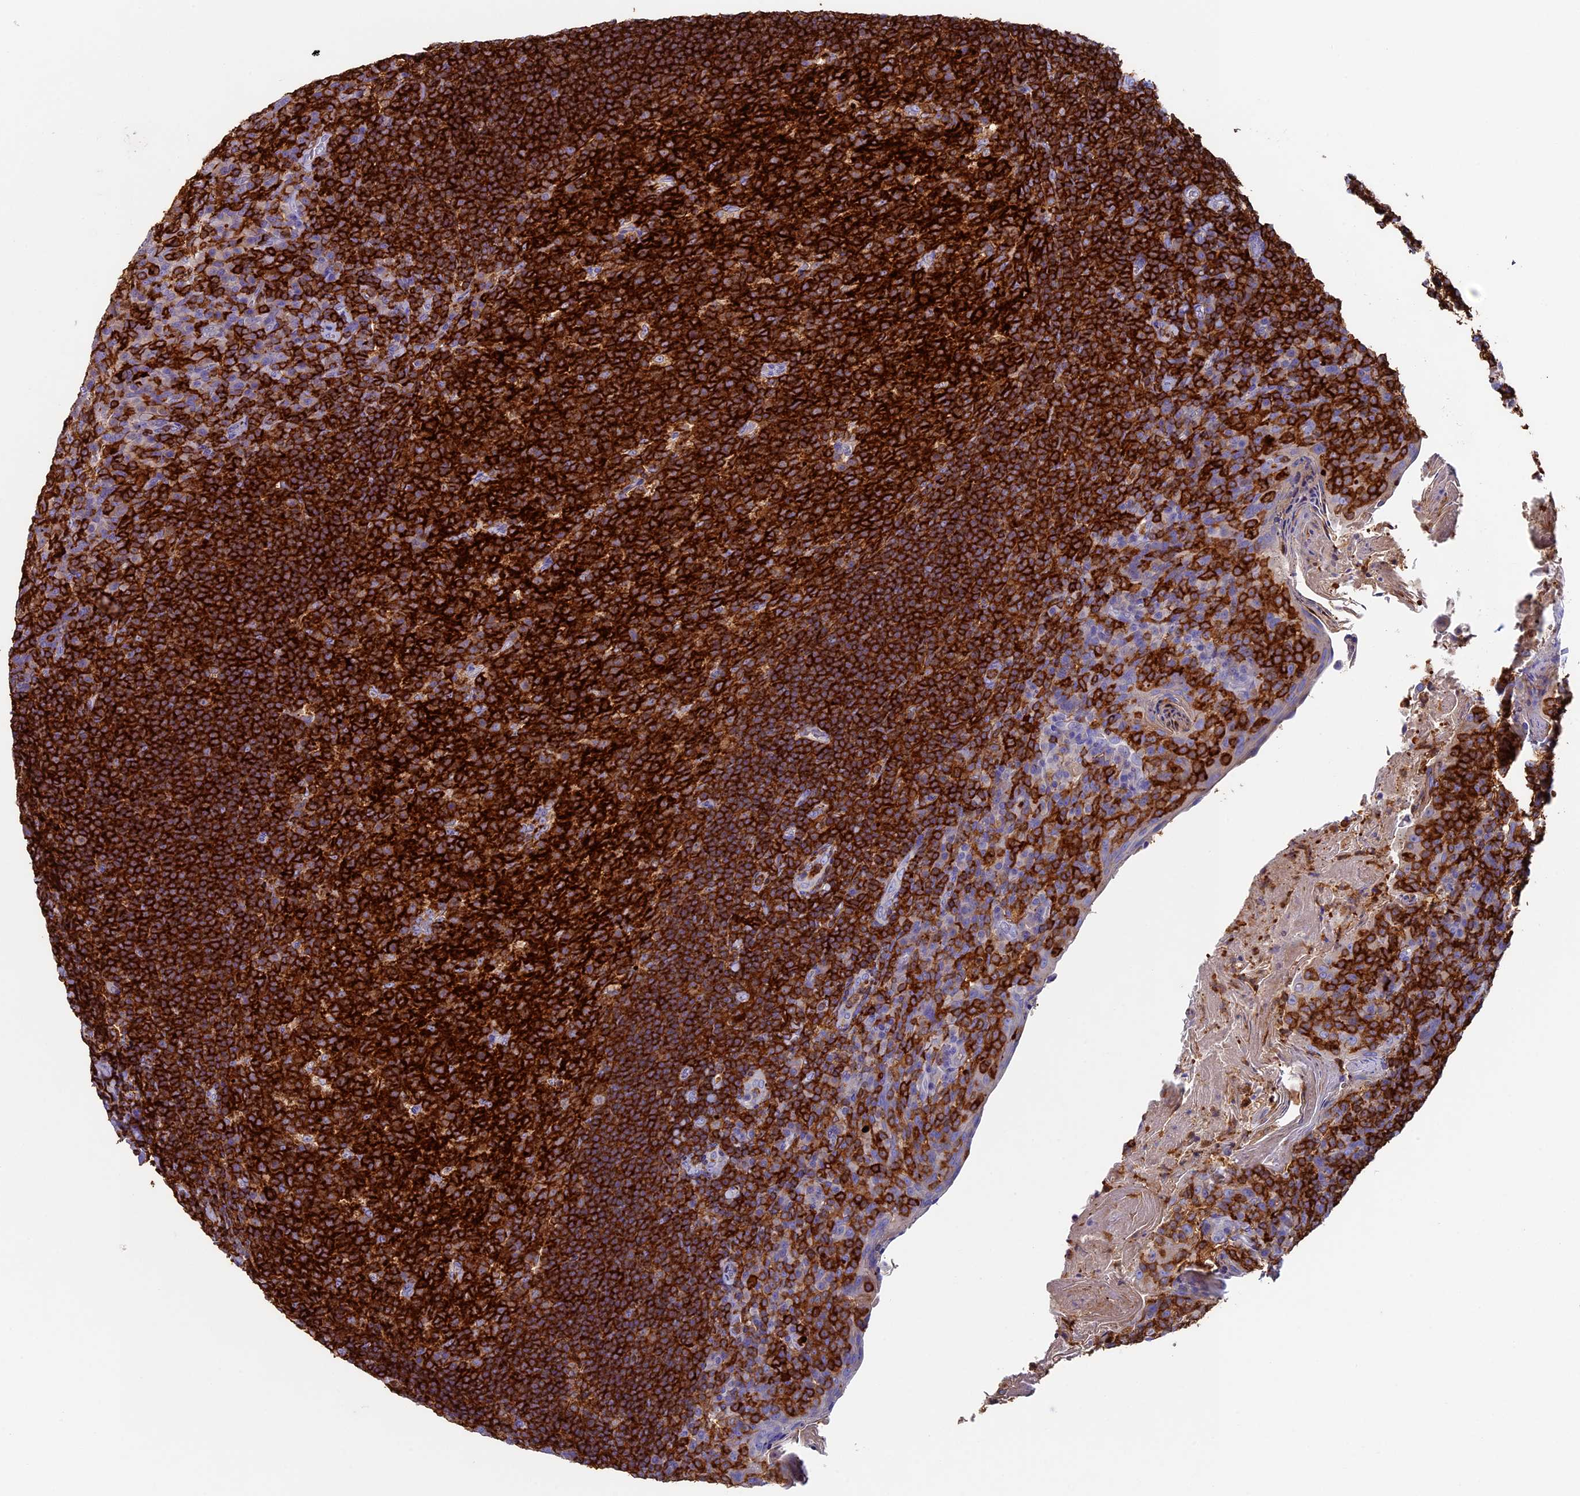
{"staining": {"intensity": "strong", "quantity": ">75%", "location": "cytoplasmic/membranous"}, "tissue": "tonsil", "cell_type": "Germinal center cells", "image_type": "normal", "snomed": [{"axis": "morphology", "description": "Normal tissue, NOS"}, {"axis": "topography", "description": "Tonsil"}], "caption": "Immunohistochemical staining of unremarkable human tonsil reveals high levels of strong cytoplasmic/membranous expression in approximately >75% of germinal center cells. (Stains: DAB (3,3'-diaminobenzidine) in brown, nuclei in blue, Microscopy: brightfield microscopy at high magnification).", "gene": "ADAT1", "patient": {"sex": "female", "age": 10}}